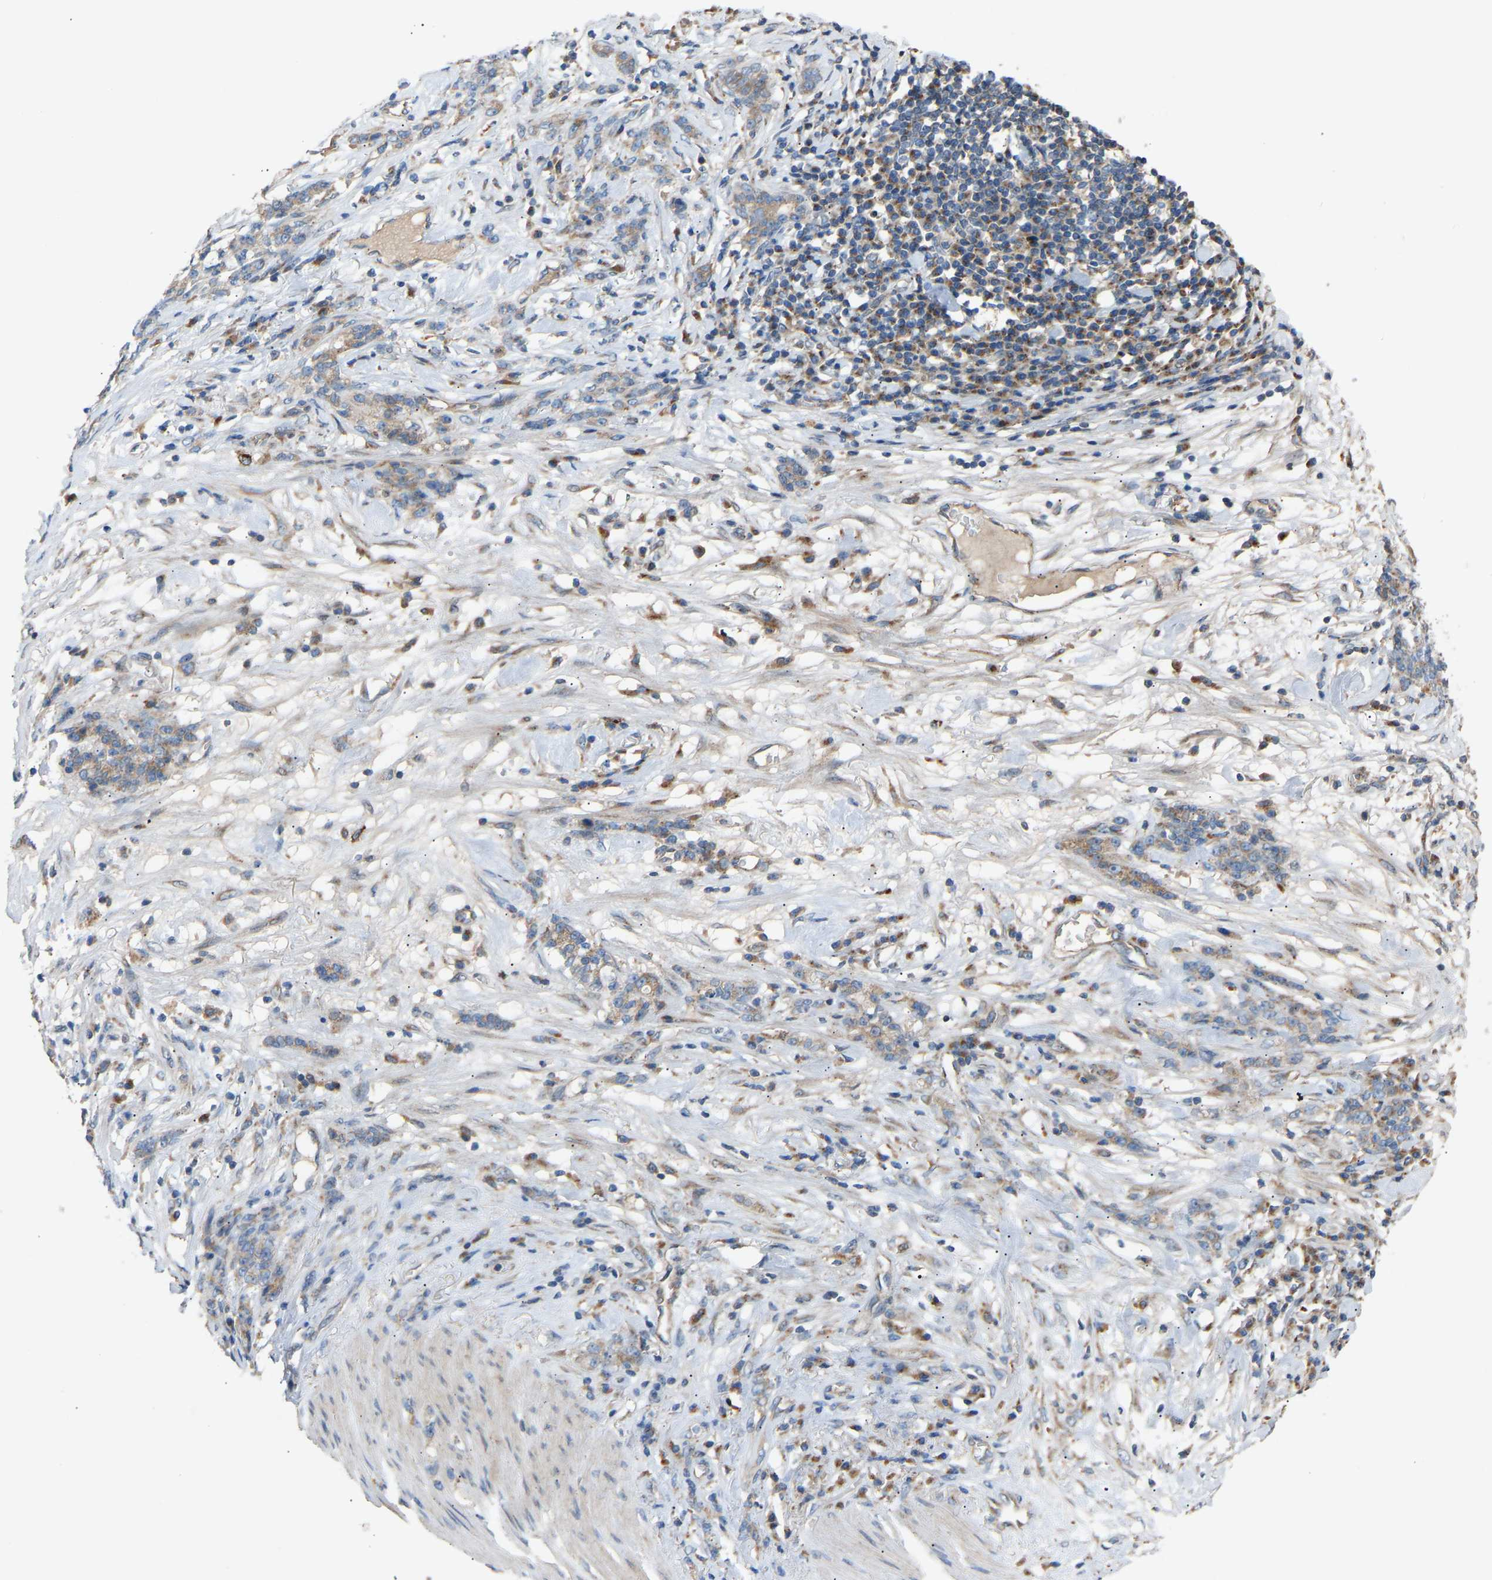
{"staining": {"intensity": "weak", "quantity": "<25%", "location": "cytoplasmic/membranous"}, "tissue": "stomach cancer", "cell_type": "Tumor cells", "image_type": "cancer", "snomed": [{"axis": "morphology", "description": "Adenocarcinoma, NOS"}, {"axis": "topography", "description": "Stomach, lower"}], "caption": "Human stomach cancer (adenocarcinoma) stained for a protein using immunohistochemistry demonstrates no positivity in tumor cells.", "gene": "RGP1", "patient": {"sex": "male", "age": 88}}